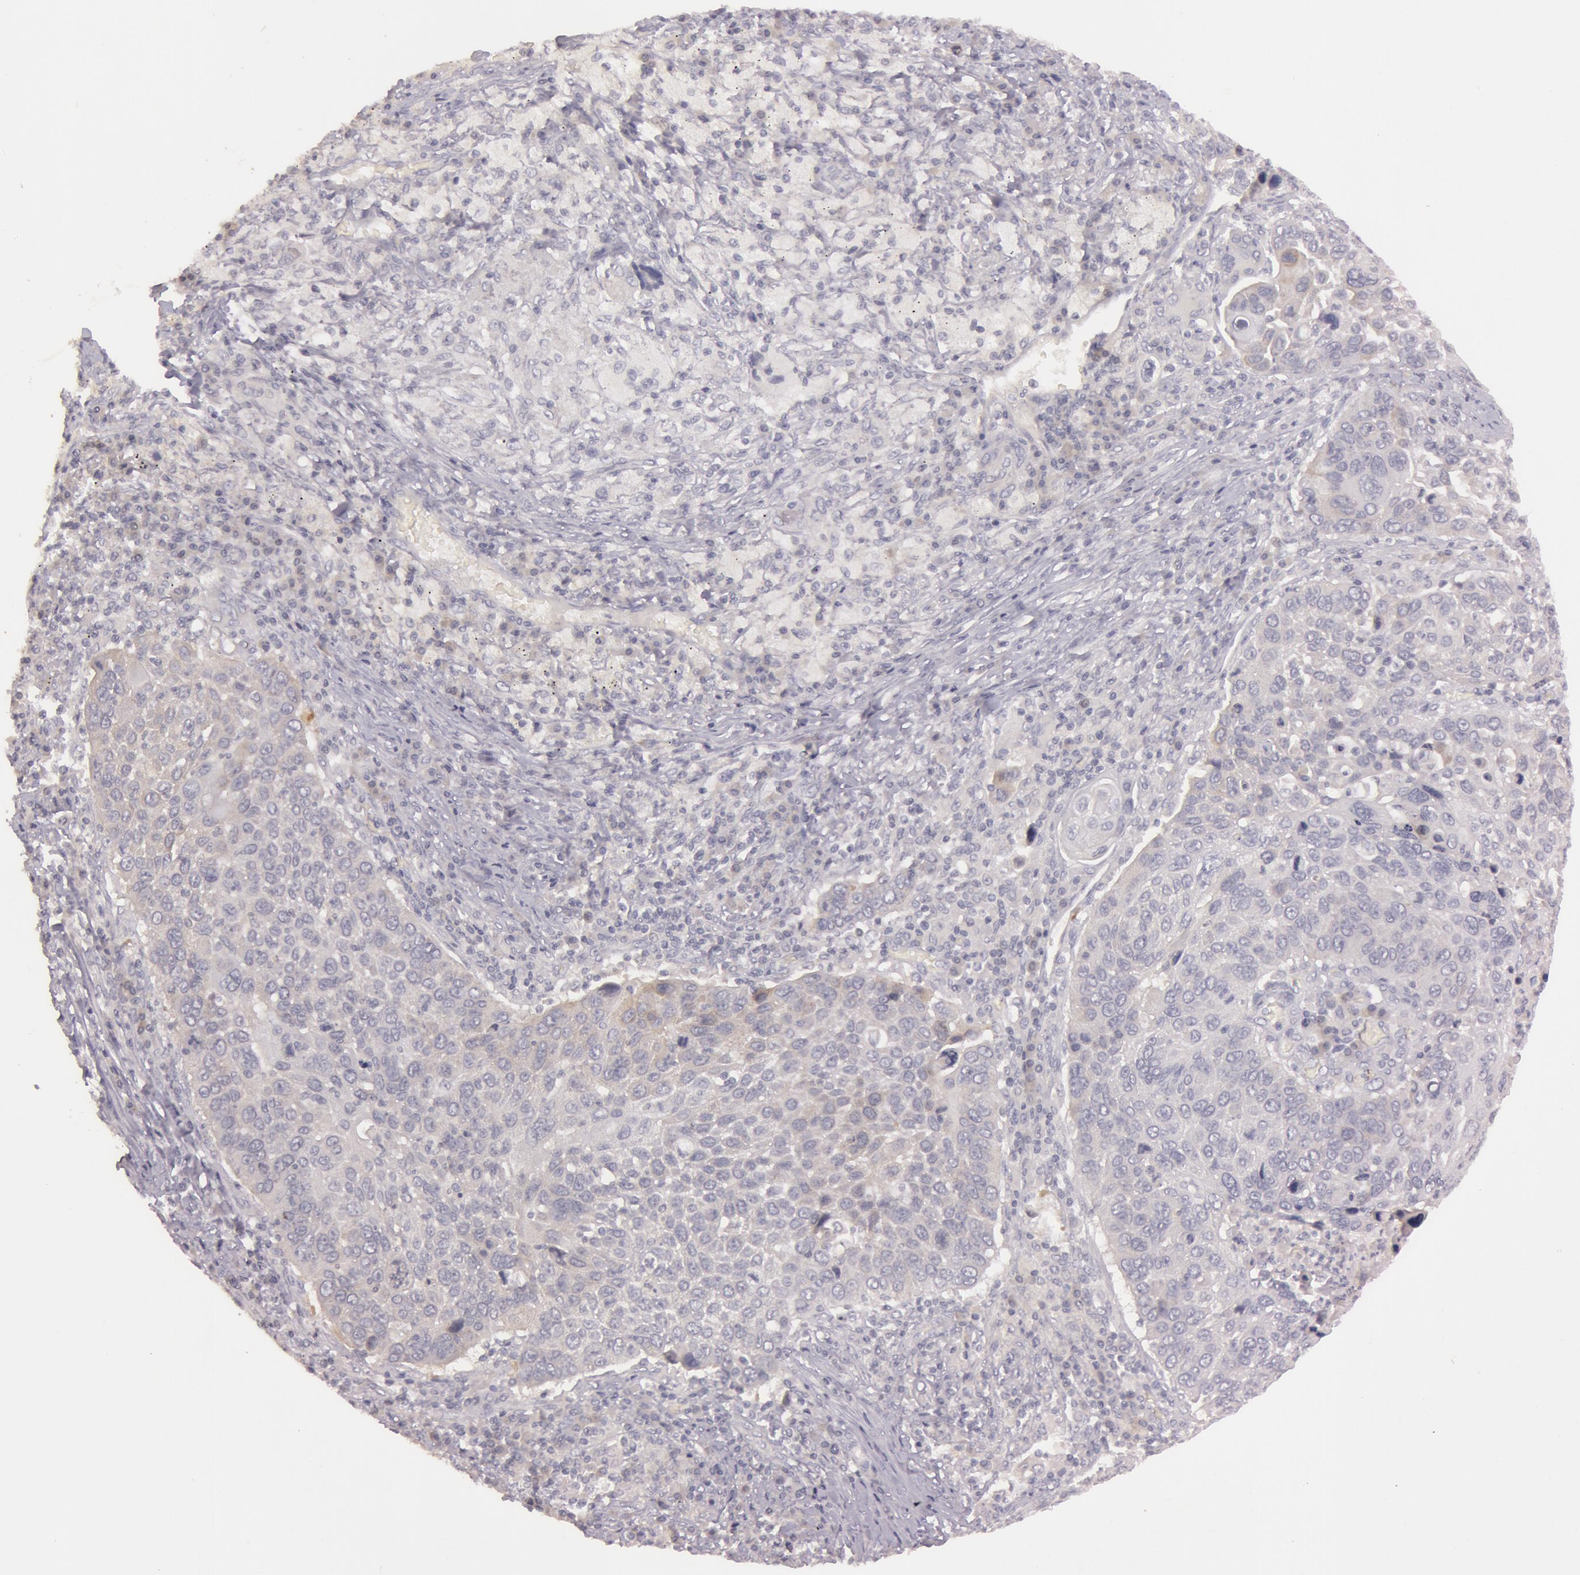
{"staining": {"intensity": "weak", "quantity": "<25%", "location": "cytoplasmic/membranous"}, "tissue": "lung cancer", "cell_type": "Tumor cells", "image_type": "cancer", "snomed": [{"axis": "morphology", "description": "Squamous cell carcinoma, NOS"}, {"axis": "topography", "description": "Lung"}], "caption": "Protein analysis of lung cancer shows no significant staining in tumor cells.", "gene": "MXRA5", "patient": {"sex": "male", "age": 68}}